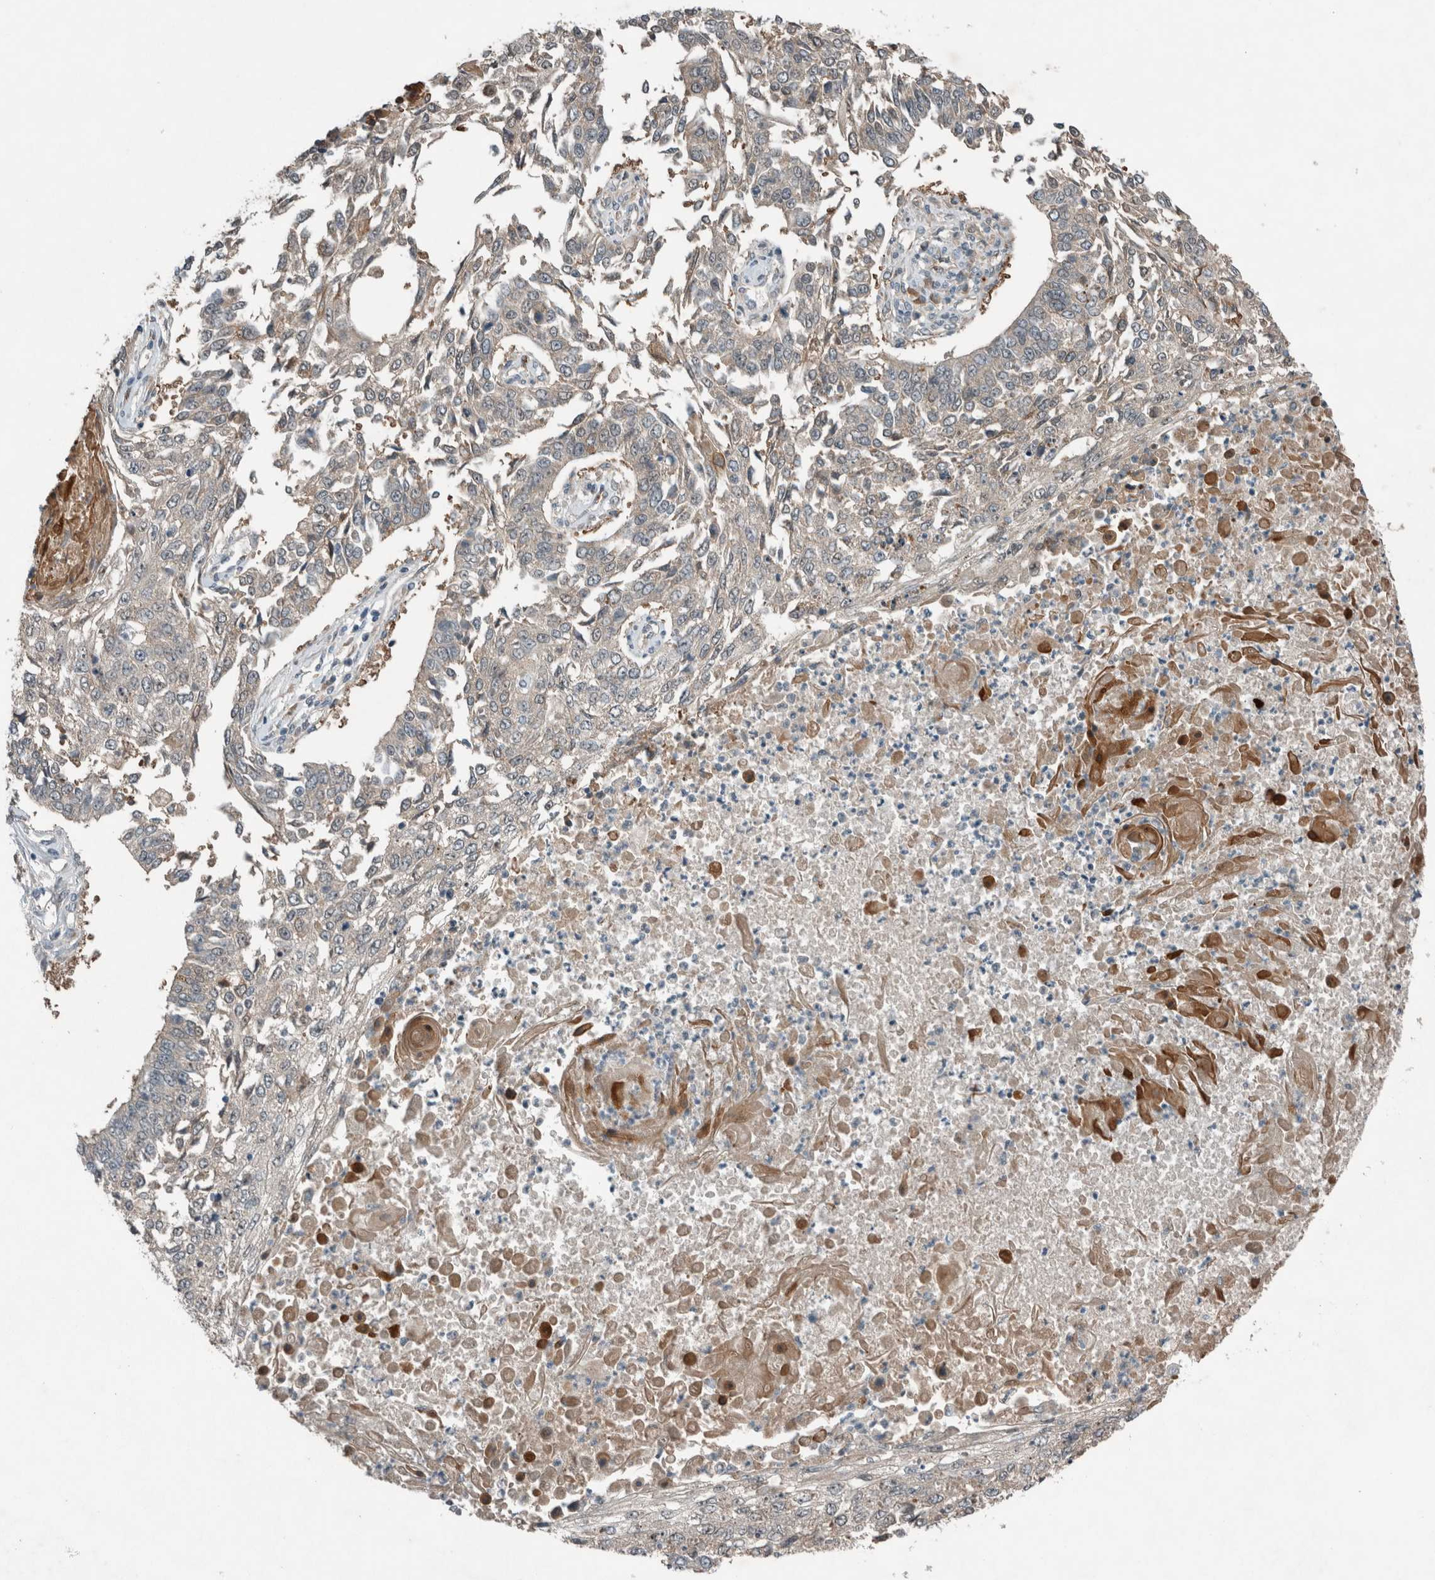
{"staining": {"intensity": "negative", "quantity": "none", "location": "none"}, "tissue": "lung cancer", "cell_type": "Tumor cells", "image_type": "cancer", "snomed": [{"axis": "morphology", "description": "Normal tissue, NOS"}, {"axis": "morphology", "description": "Squamous cell carcinoma, NOS"}, {"axis": "topography", "description": "Cartilage tissue"}, {"axis": "topography", "description": "Bronchus"}, {"axis": "topography", "description": "Lung"}, {"axis": "topography", "description": "Peripheral nerve tissue"}], "caption": "The immunohistochemistry image has no significant expression in tumor cells of squamous cell carcinoma (lung) tissue. (Immunohistochemistry, brightfield microscopy, high magnification).", "gene": "RALGDS", "patient": {"sex": "female", "age": 49}}